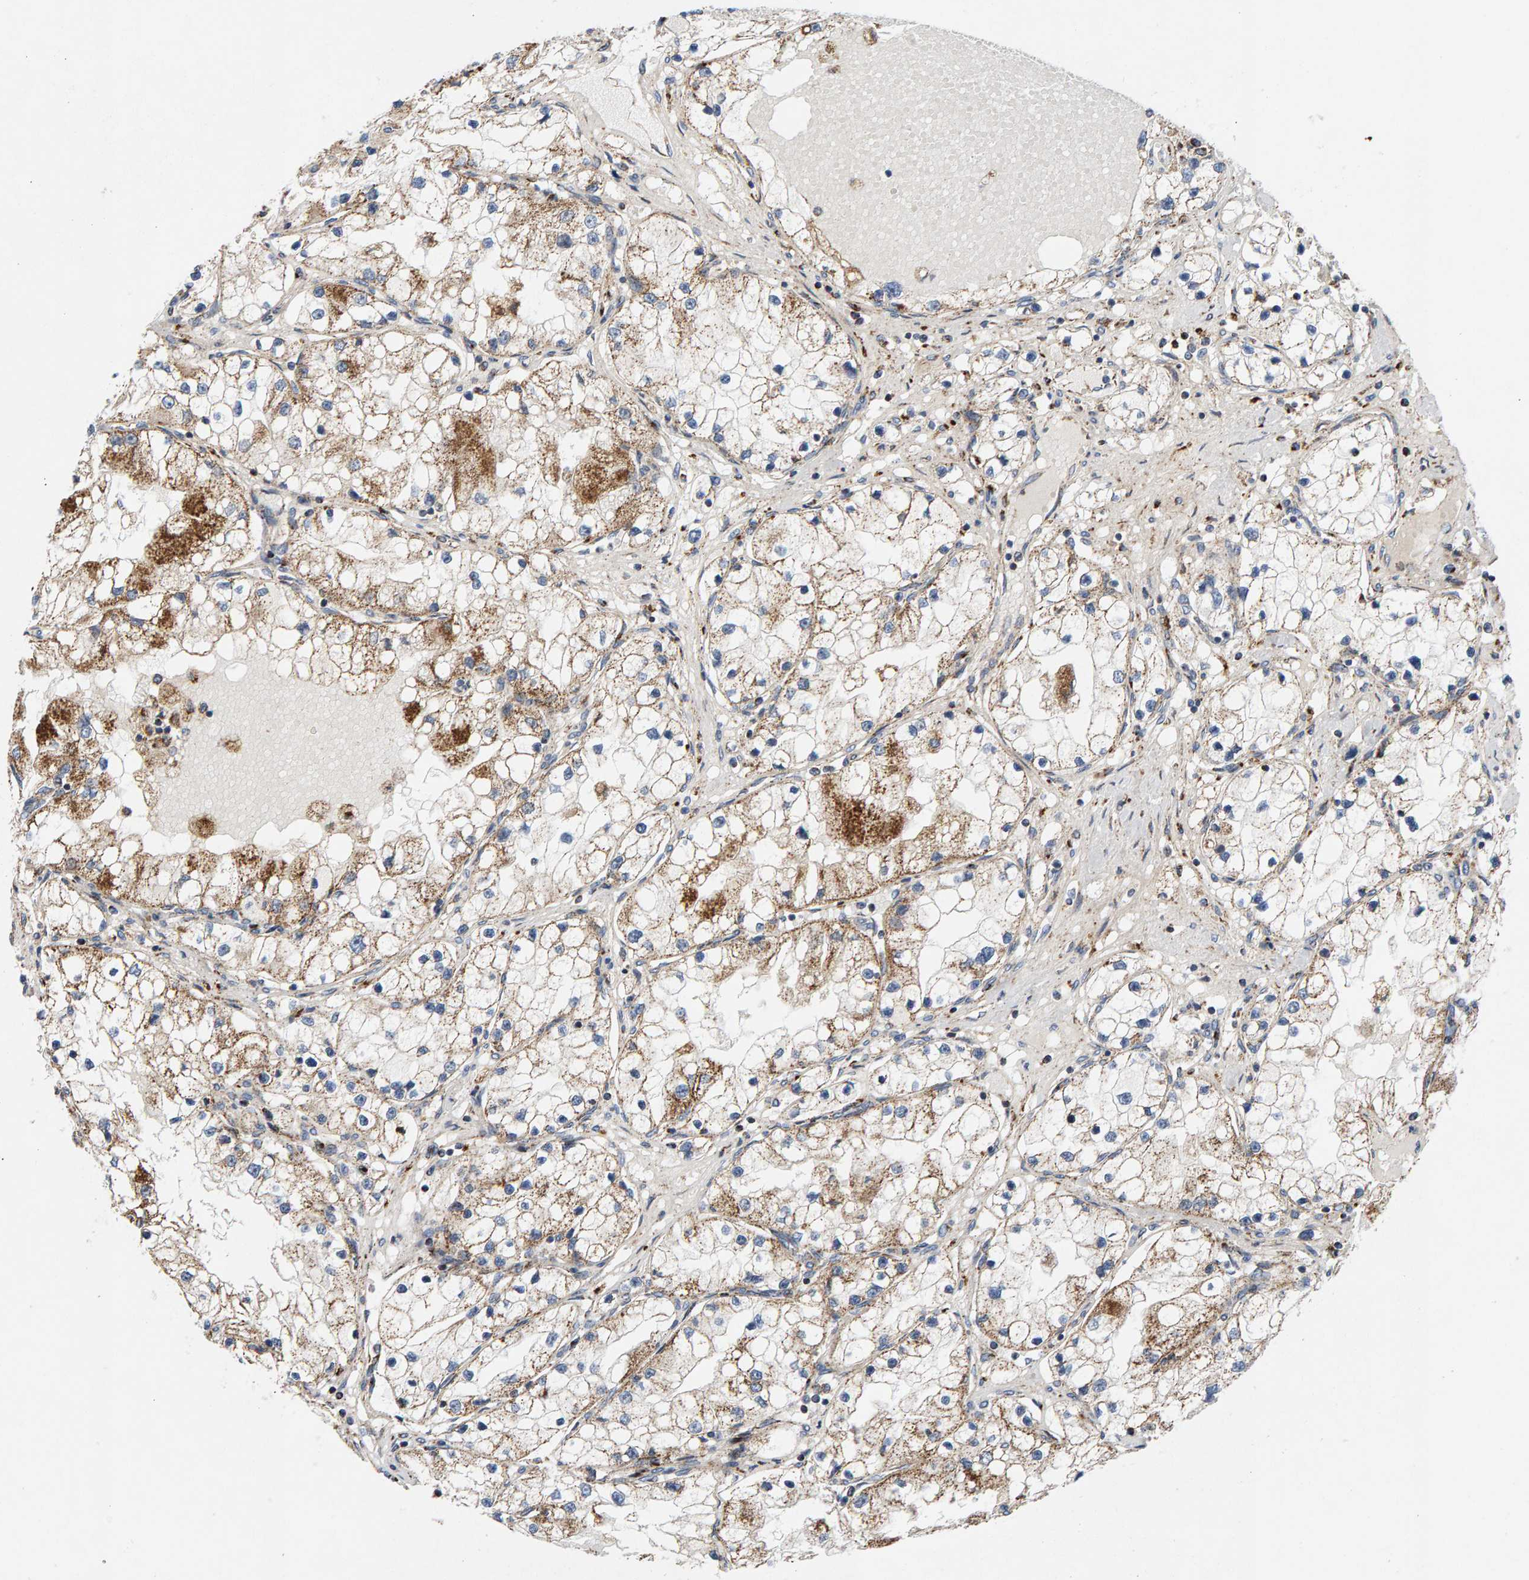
{"staining": {"intensity": "moderate", "quantity": ">75%", "location": "cytoplasmic/membranous"}, "tissue": "renal cancer", "cell_type": "Tumor cells", "image_type": "cancer", "snomed": [{"axis": "morphology", "description": "Adenocarcinoma, NOS"}, {"axis": "topography", "description": "Kidney"}], "caption": "Tumor cells show medium levels of moderate cytoplasmic/membranous positivity in approximately >75% of cells in renal cancer (adenocarcinoma).", "gene": "GGTA1", "patient": {"sex": "male", "age": 68}}